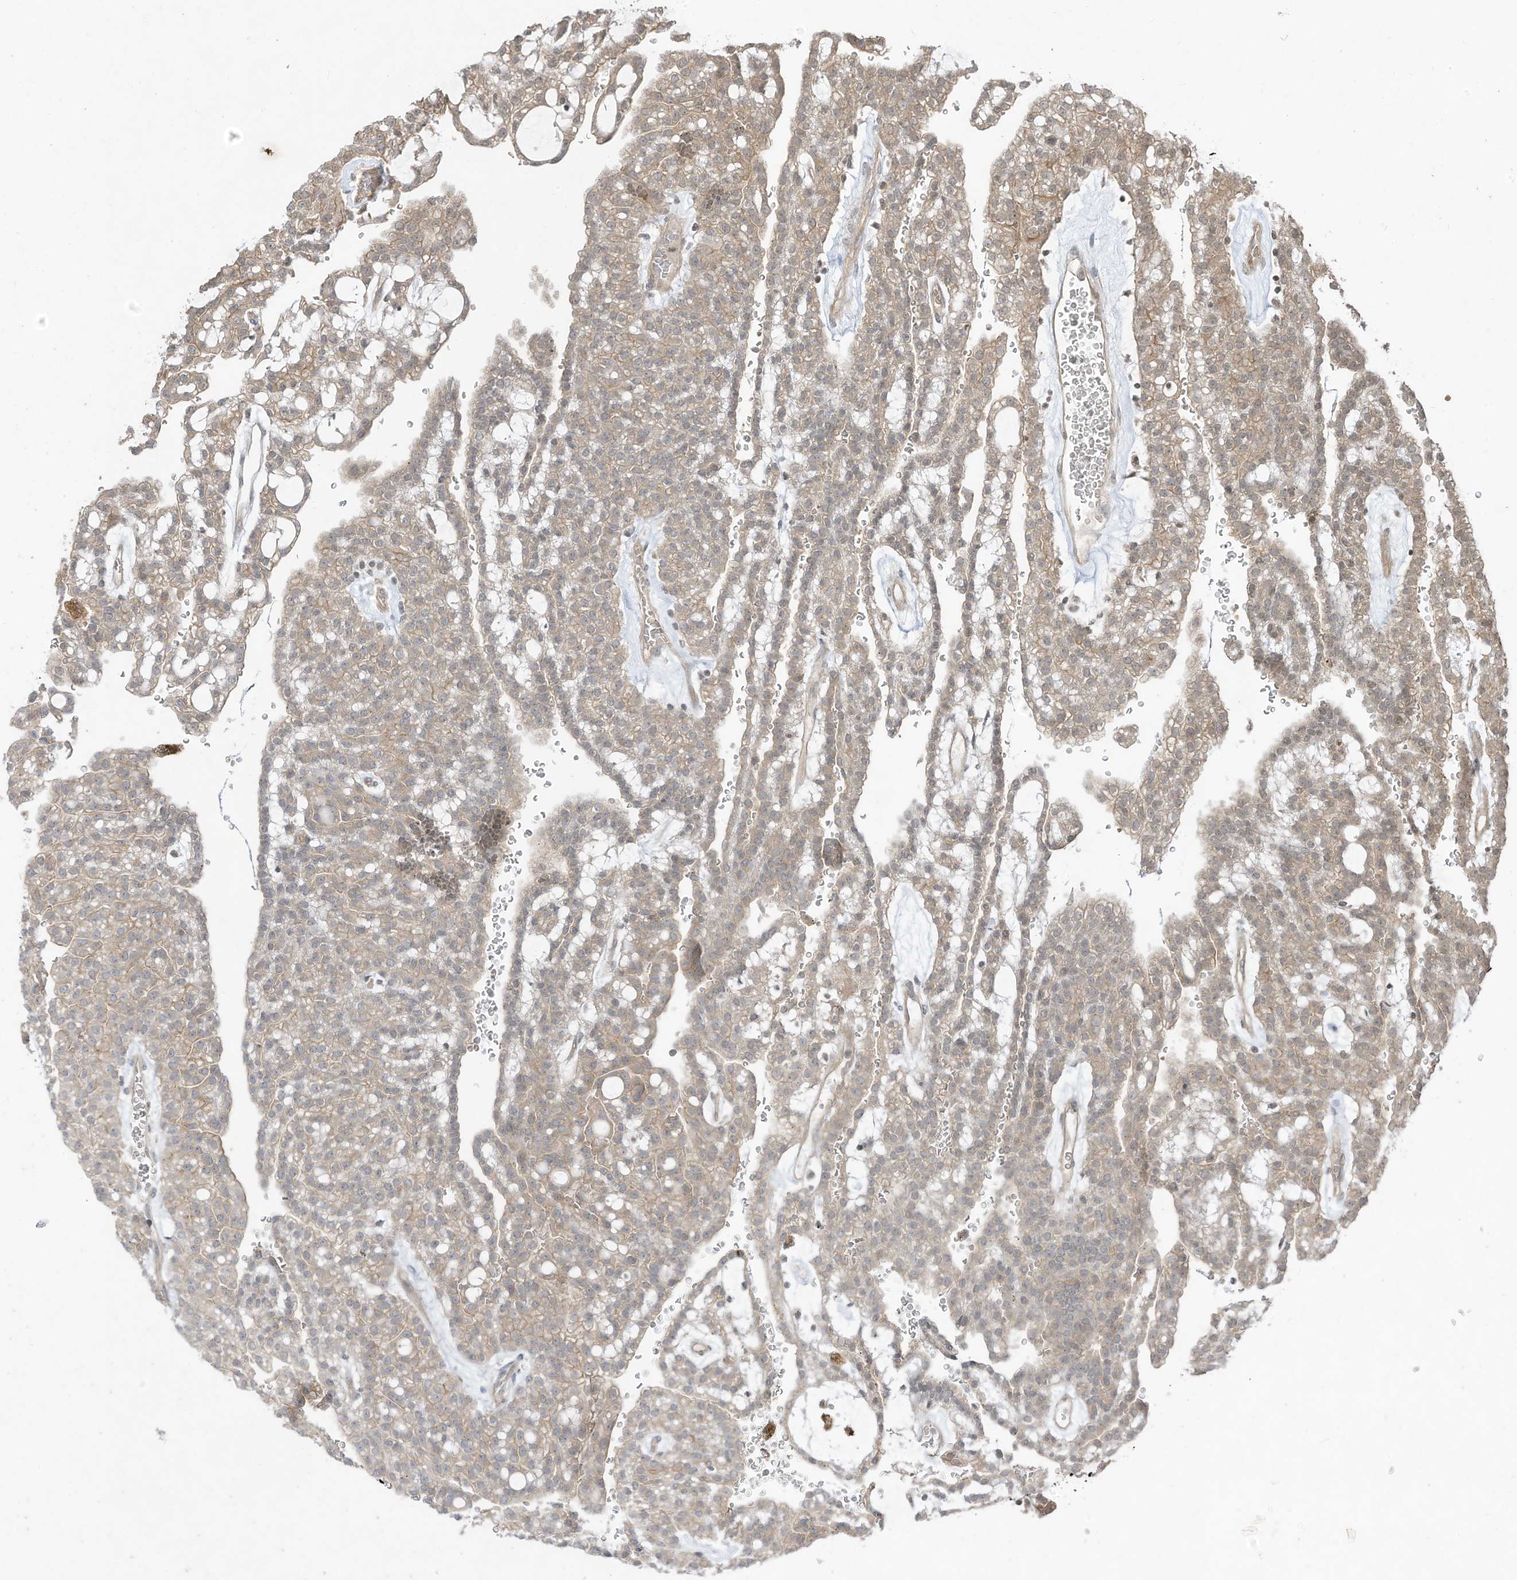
{"staining": {"intensity": "weak", "quantity": ">75%", "location": "cytoplasmic/membranous"}, "tissue": "renal cancer", "cell_type": "Tumor cells", "image_type": "cancer", "snomed": [{"axis": "morphology", "description": "Adenocarcinoma, NOS"}, {"axis": "topography", "description": "Kidney"}], "caption": "Adenocarcinoma (renal) stained with IHC displays weak cytoplasmic/membranous positivity in approximately >75% of tumor cells. The protein of interest is shown in brown color, while the nuclei are stained blue.", "gene": "MATN2", "patient": {"sex": "male", "age": 63}}